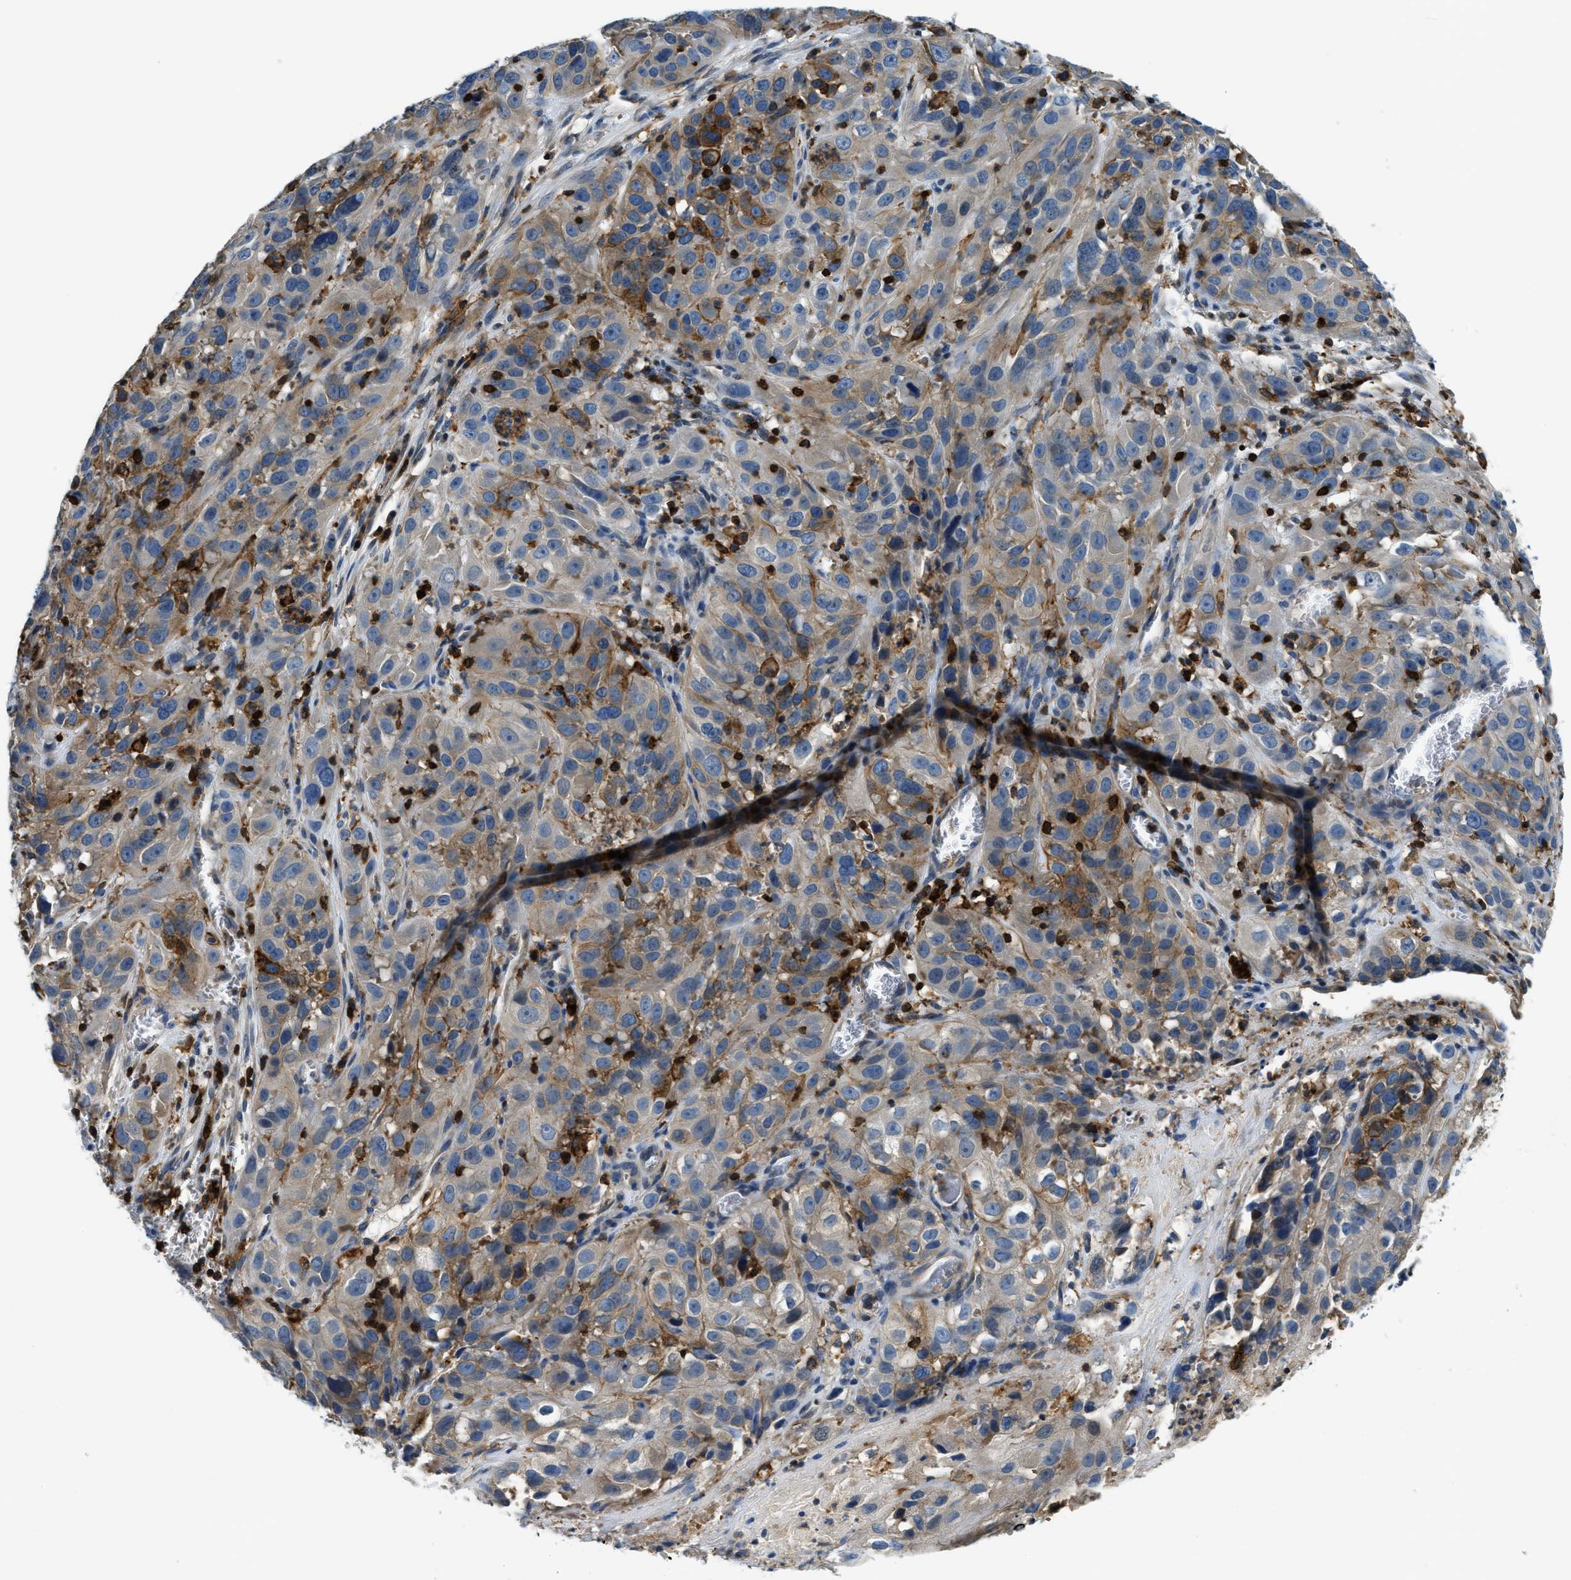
{"staining": {"intensity": "weak", "quantity": "25%-75%", "location": "cytoplasmic/membranous"}, "tissue": "cervical cancer", "cell_type": "Tumor cells", "image_type": "cancer", "snomed": [{"axis": "morphology", "description": "Squamous cell carcinoma, NOS"}, {"axis": "topography", "description": "Cervix"}], "caption": "A brown stain highlights weak cytoplasmic/membranous expression of a protein in human cervical cancer tumor cells.", "gene": "MYO1G", "patient": {"sex": "female", "age": 32}}